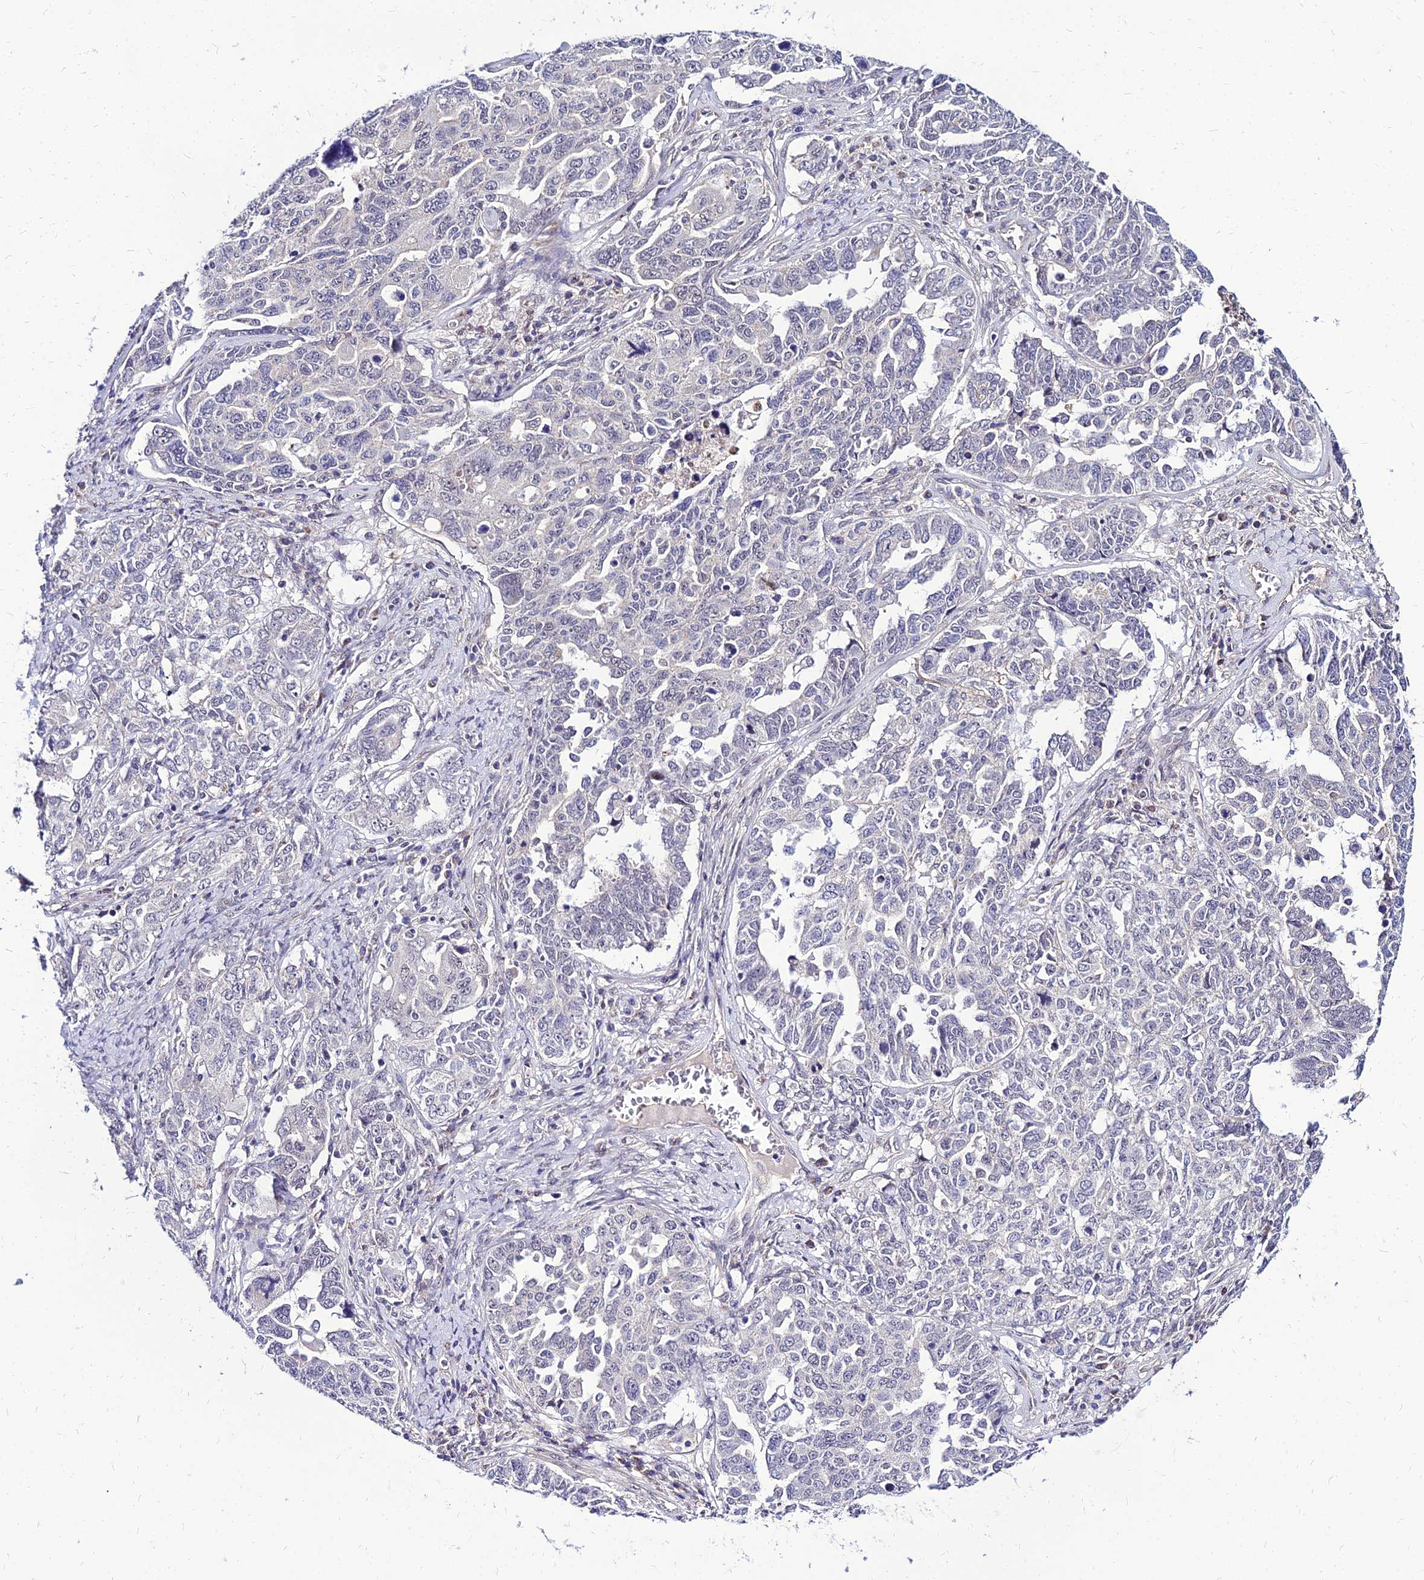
{"staining": {"intensity": "negative", "quantity": "none", "location": "none"}, "tissue": "ovarian cancer", "cell_type": "Tumor cells", "image_type": "cancer", "snomed": [{"axis": "morphology", "description": "Carcinoma, endometroid"}, {"axis": "topography", "description": "Ovary"}], "caption": "This is an immunohistochemistry (IHC) image of human endometroid carcinoma (ovarian). There is no expression in tumor cells.", "gene": "YEATS2", "patient": {"sex": "female", "age": 62}}